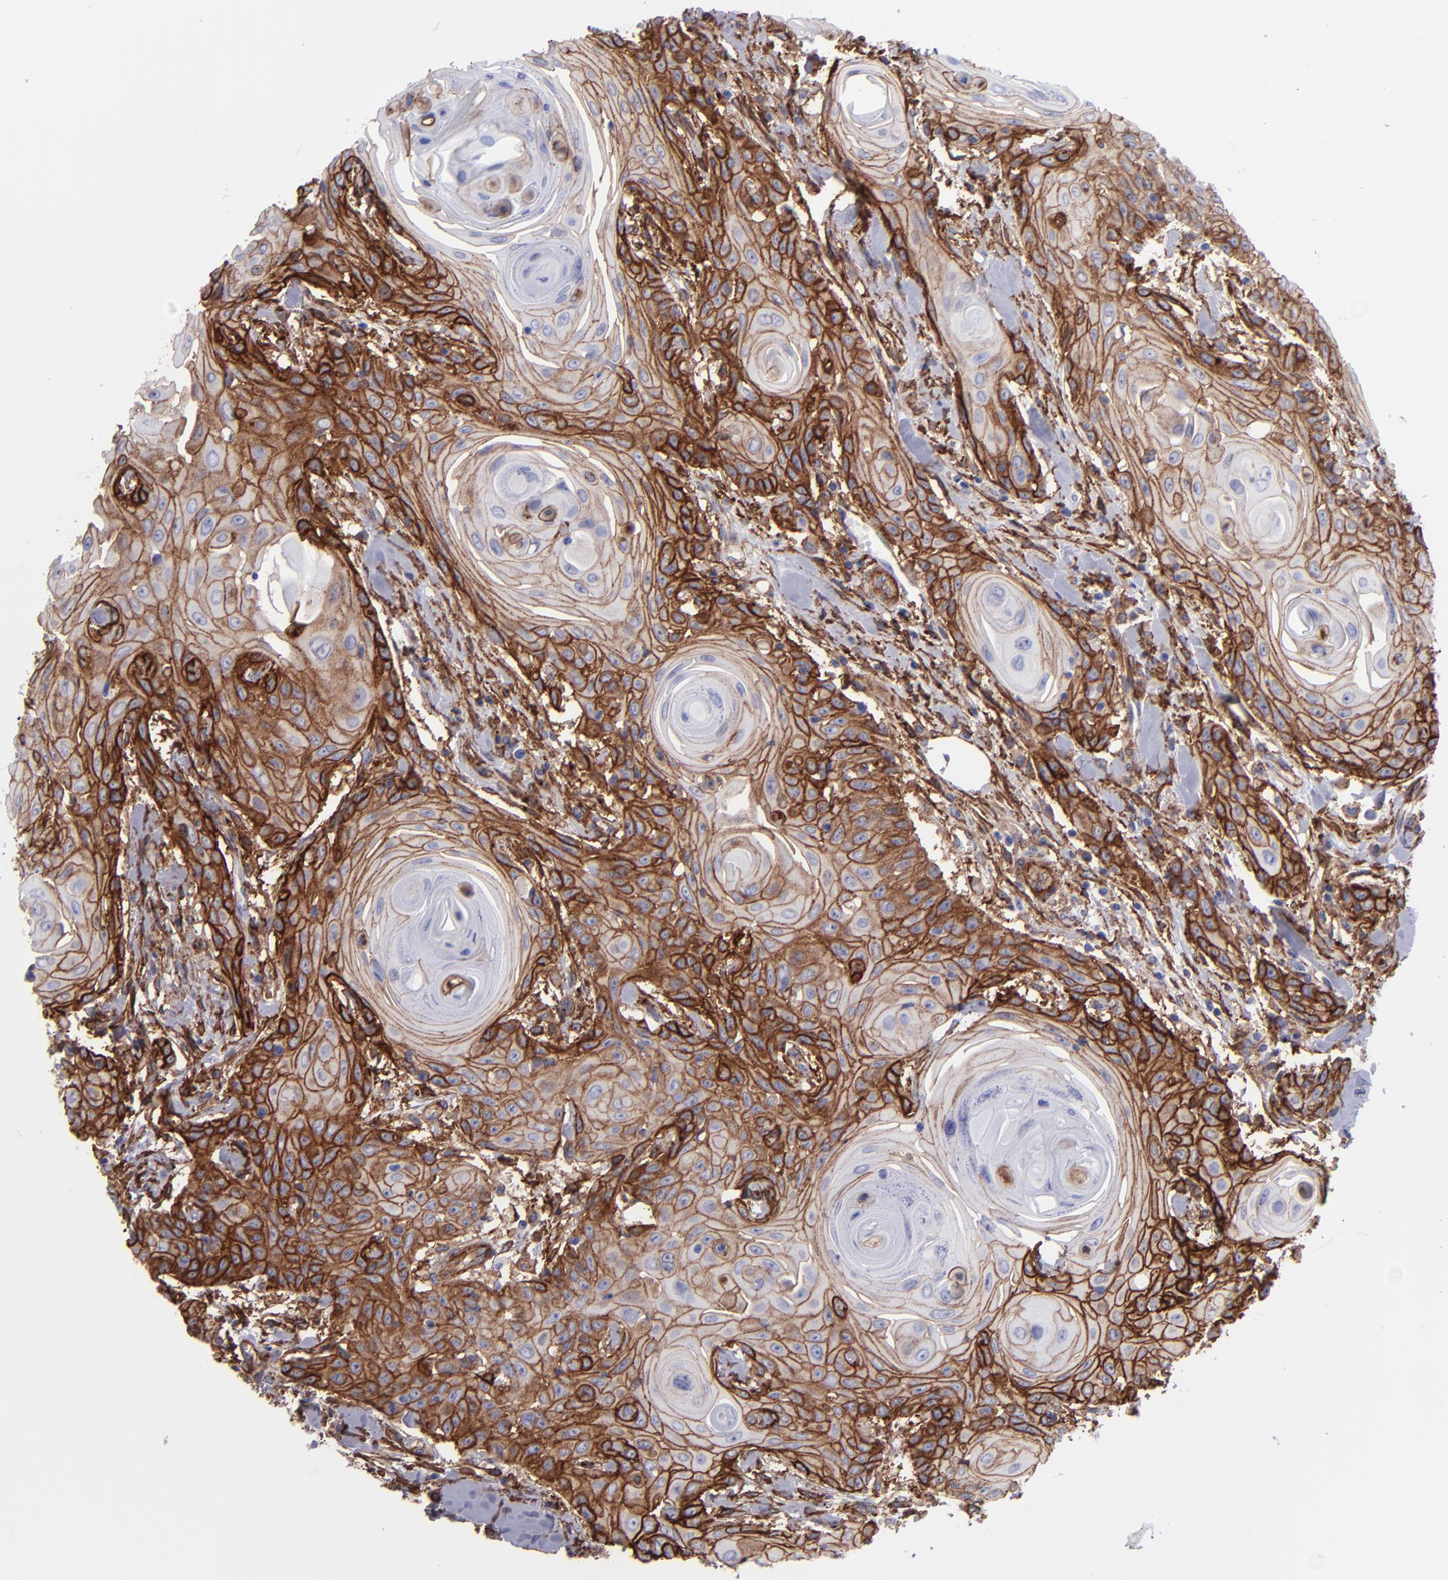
{"staining": {"intensity": "strong", "quantity": ">75%", "location": "cytoplasmic/membranous"}, "tissue": "head and neck cancer", "cell_type": "Tumor cells", "image_type": "cancer", "snomed": [{"axis": "morphology", "description": "Squamous cell carcinoma, NOS"}, {"axis": "morphology", "description": "Squamous cell carcinoma, metastatic, NOS"}, {"axis": "topography", "description": "Lymph node"}, {"axis": "topography", "description": "Salivary gland"}, {"axis": "topography", "description": "Head-Neck"}], "caption": "Metastatic squamous cell carcinoma (head and neck) was stained to show a protein in brown. There is high levels of strong cytoplasmic/membranous positivity in about >75% of tumor cells.", "gene": "ITGAV", "patient": {"sex": "female", "age": 74}}